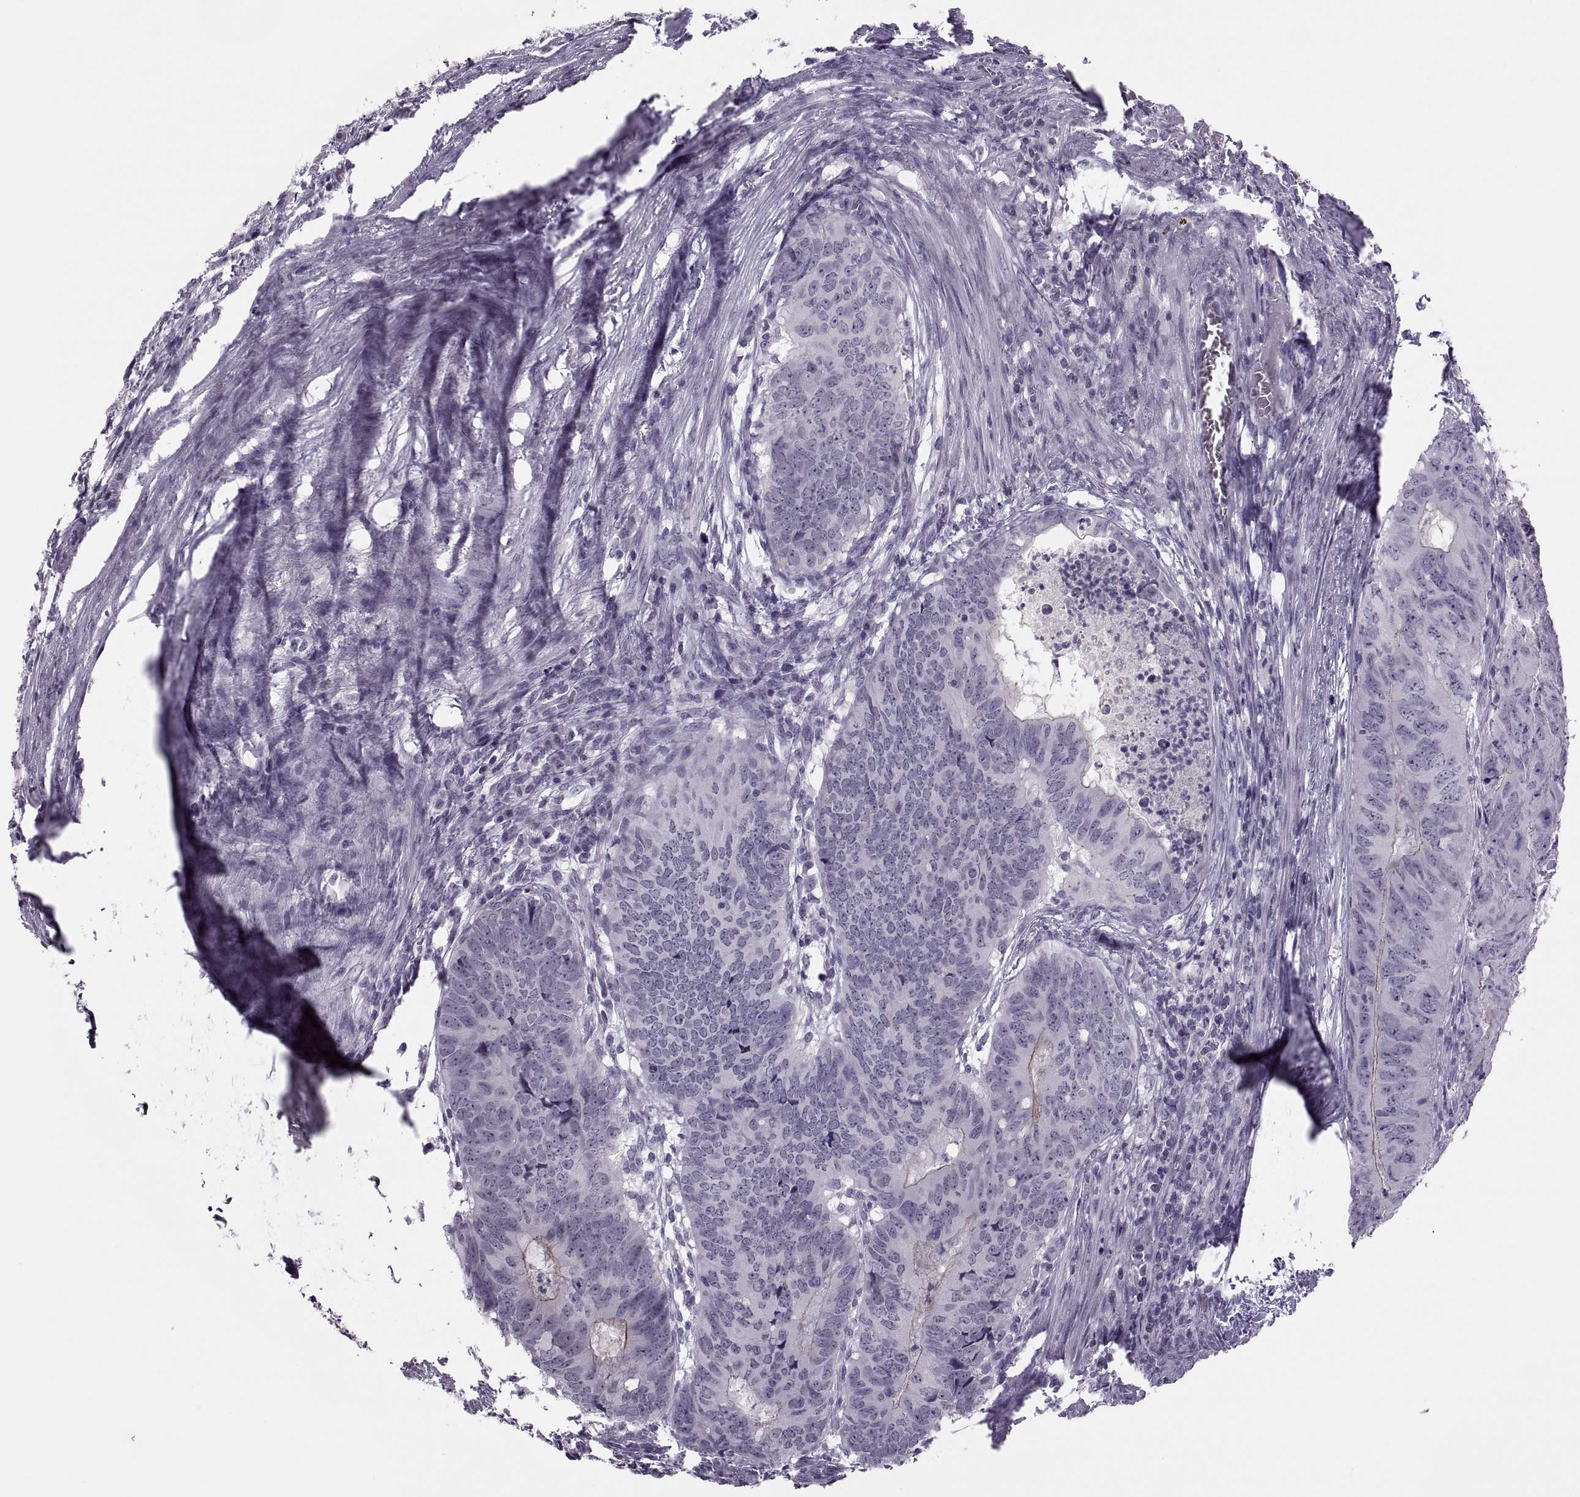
{"staining": {"intensity": "negative", "quantity": "none", "location": "none"}, "tissue": "colorectal cancer", "cell_type": "Tumor cells", "image_type": "cancer", "snomed": [{"axis": "morphology", "description": "Adenocarcinoma, NOS"}, {"axis": "topography", "description": "Colon"}], "caption": "A histopathology image of human colorectal adenocarcinoma is negative for staining in tumor cells.", "gene": "SYNGR4", "patient": {"sex": "male", "age": 79}}